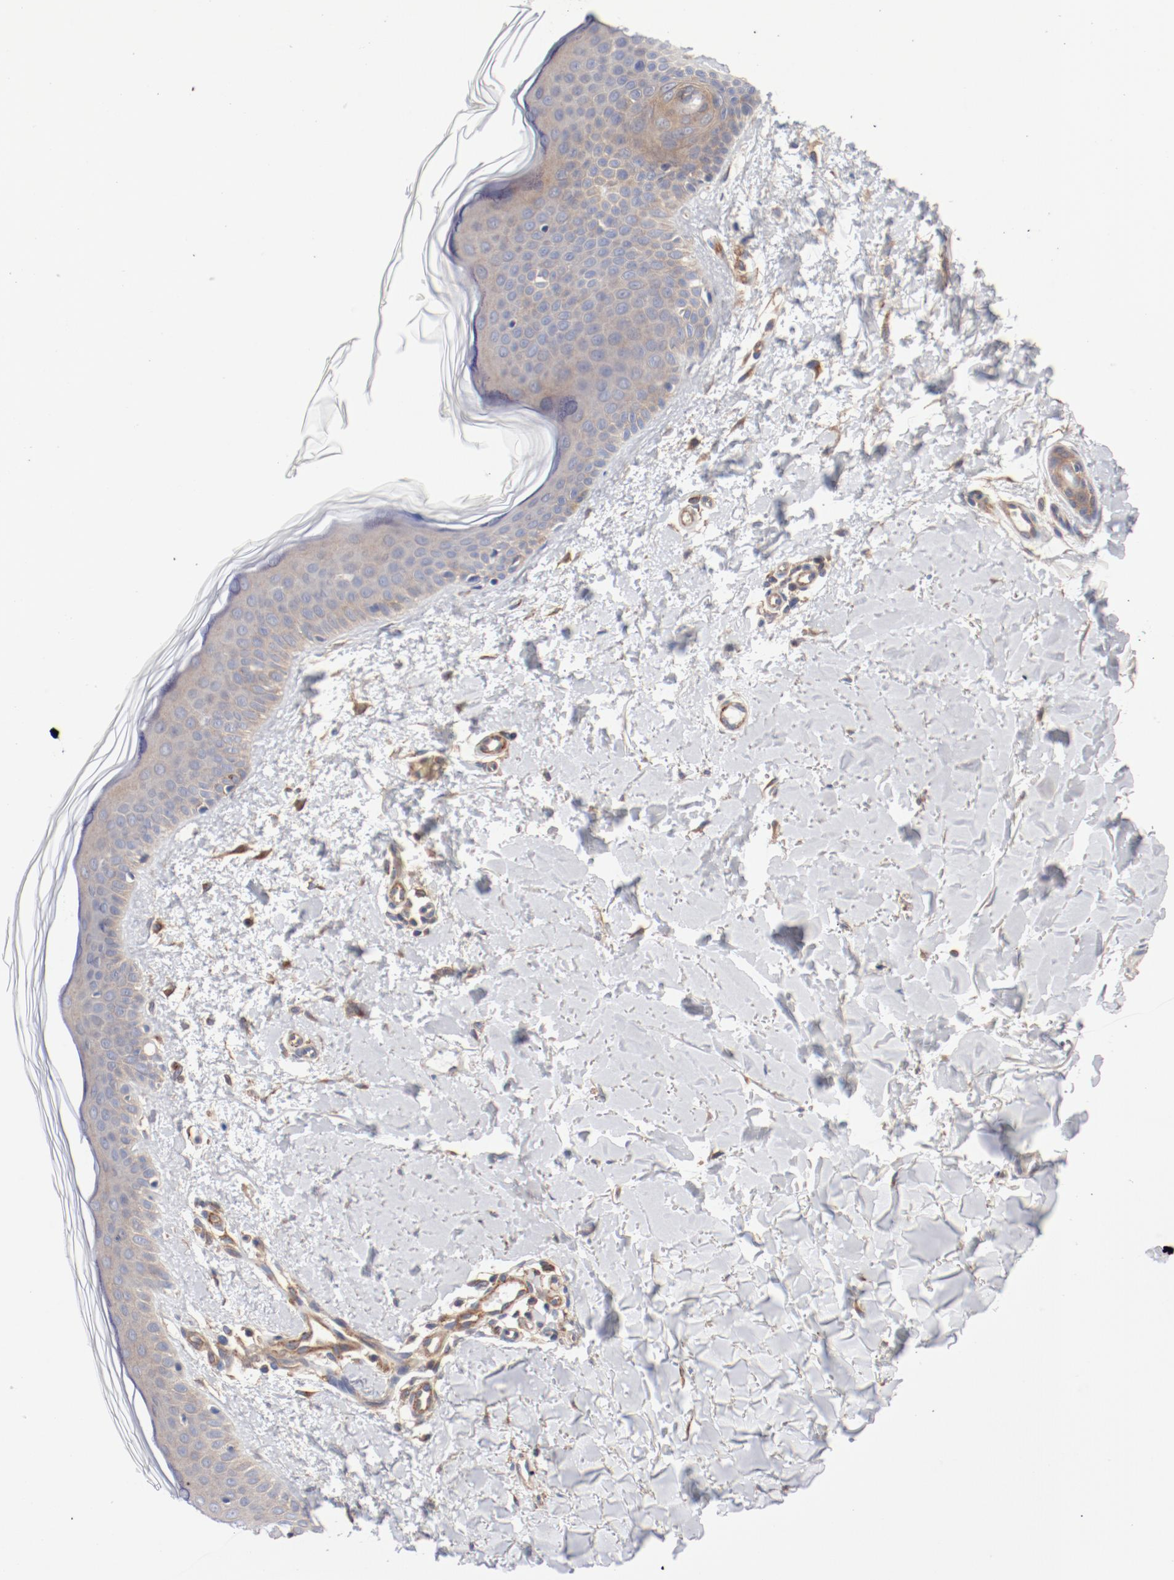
{"staining": {"intensity": "weak", "quantity": ">75%", "location": "cytoplasmic/membranous"}, "tissue": "skin", "cell_type": "Fibroblasts", "image_type": "normal", "snomed": [{"axis": "morphology", "description": "Normal tissue, NOS"}, {"axis": "topography", "description": "Skin"}], "caption": "Protein staining of unremarkable skin shows weak cytoplasmic/membranous staining in approximately >75% of fibroblasts.", "gene": "AP2A1", "patient": {"sex": "female", "age": 56}}